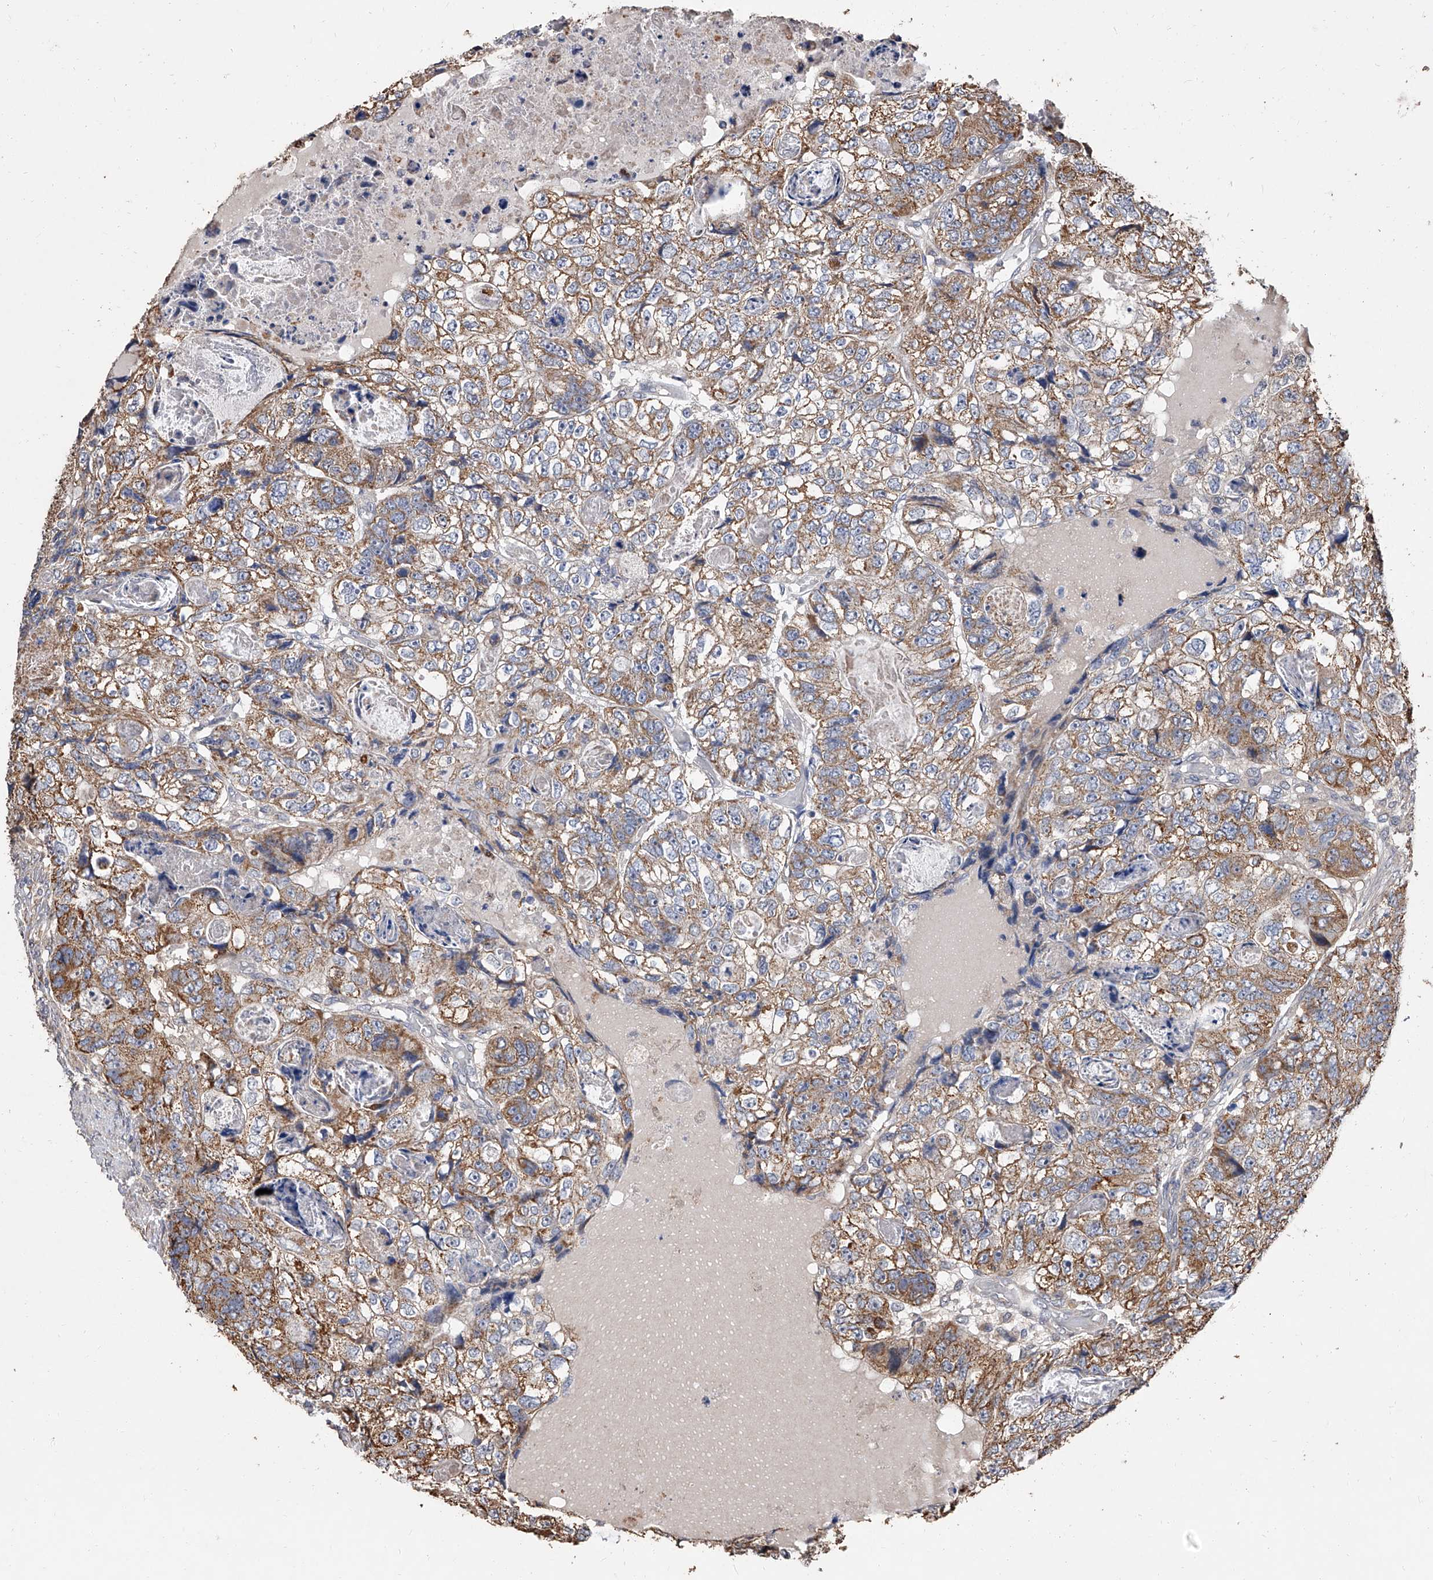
{"staining": {"intensity": "moderate", "quantity": ">75%", "location": "cytoplasmic/membranous"}, "tissue": "colorectal cancer", "cell_type": "Tumor cells", "image_type": "cancer", "snomed": [{"axis": "morphology", "description": "Adenocarcinoma, NOS"}, {"axis": "topography", "description": "Rectum"}], "caption": "An immunohistochemistry micrograph of tumor tissue is shown. Protein staining in brown shows moderate cytoplasmic/membranous positivity in colorectal cancer within tumor cells.", "gene": "LTV1", "patient": {"sex": "male", "age": 59}}